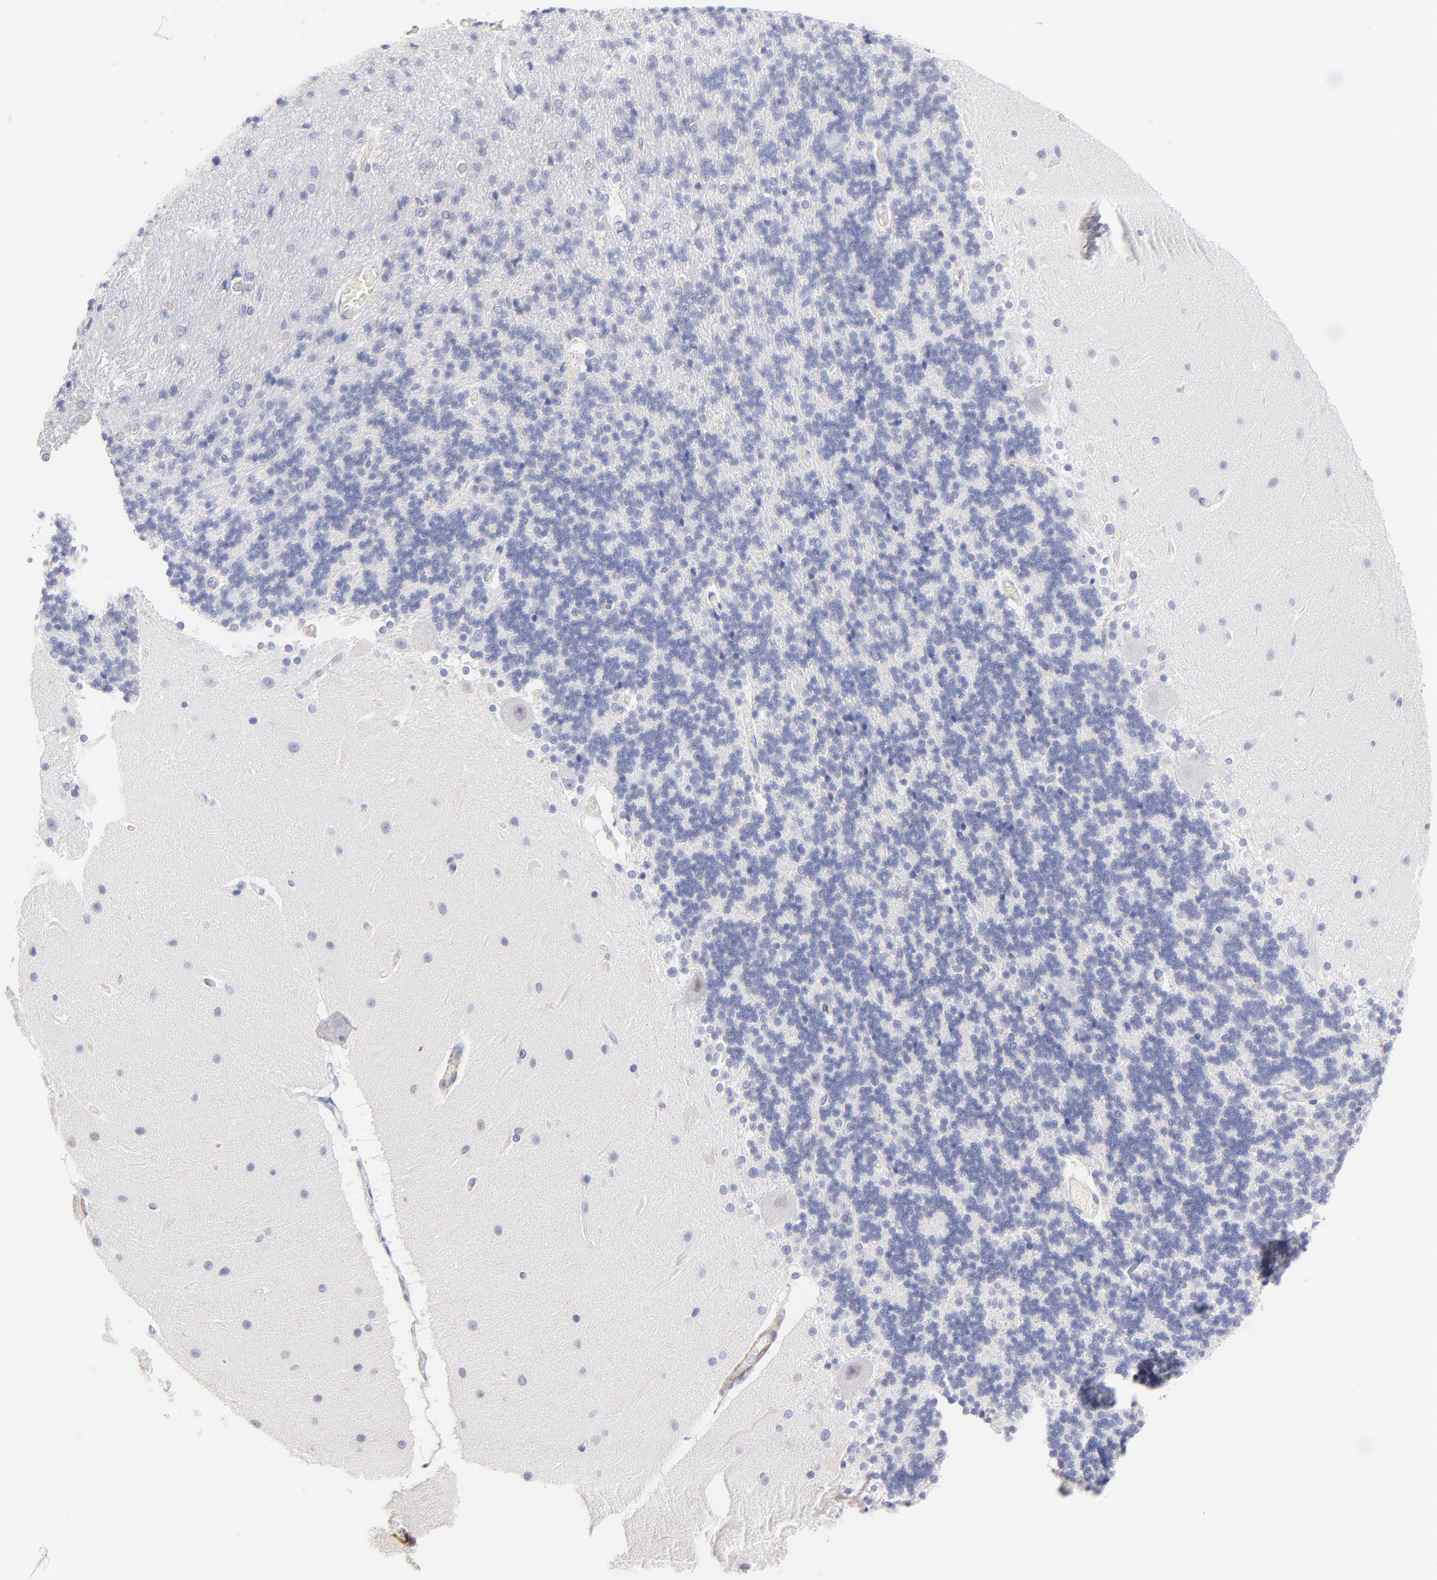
{"staining": {"intensity": "negative", "quantity": "none", "location": "none"}, "tissue": "cerebellum", "cell_type": "Cells in granular layer", "image_type": "normal", "snomed": [{"axis": "morphology", "description": "Normal tissue, NOS"}, {"axis": "topography", "description": "Cerebellum"}], "caption": "Immunohistochemical staining of unremarkable cerebellum displays no significant expression in cells in granular layer.", "gene": "ACTRT1", "patient": {"sex": "female", "age": 54}}